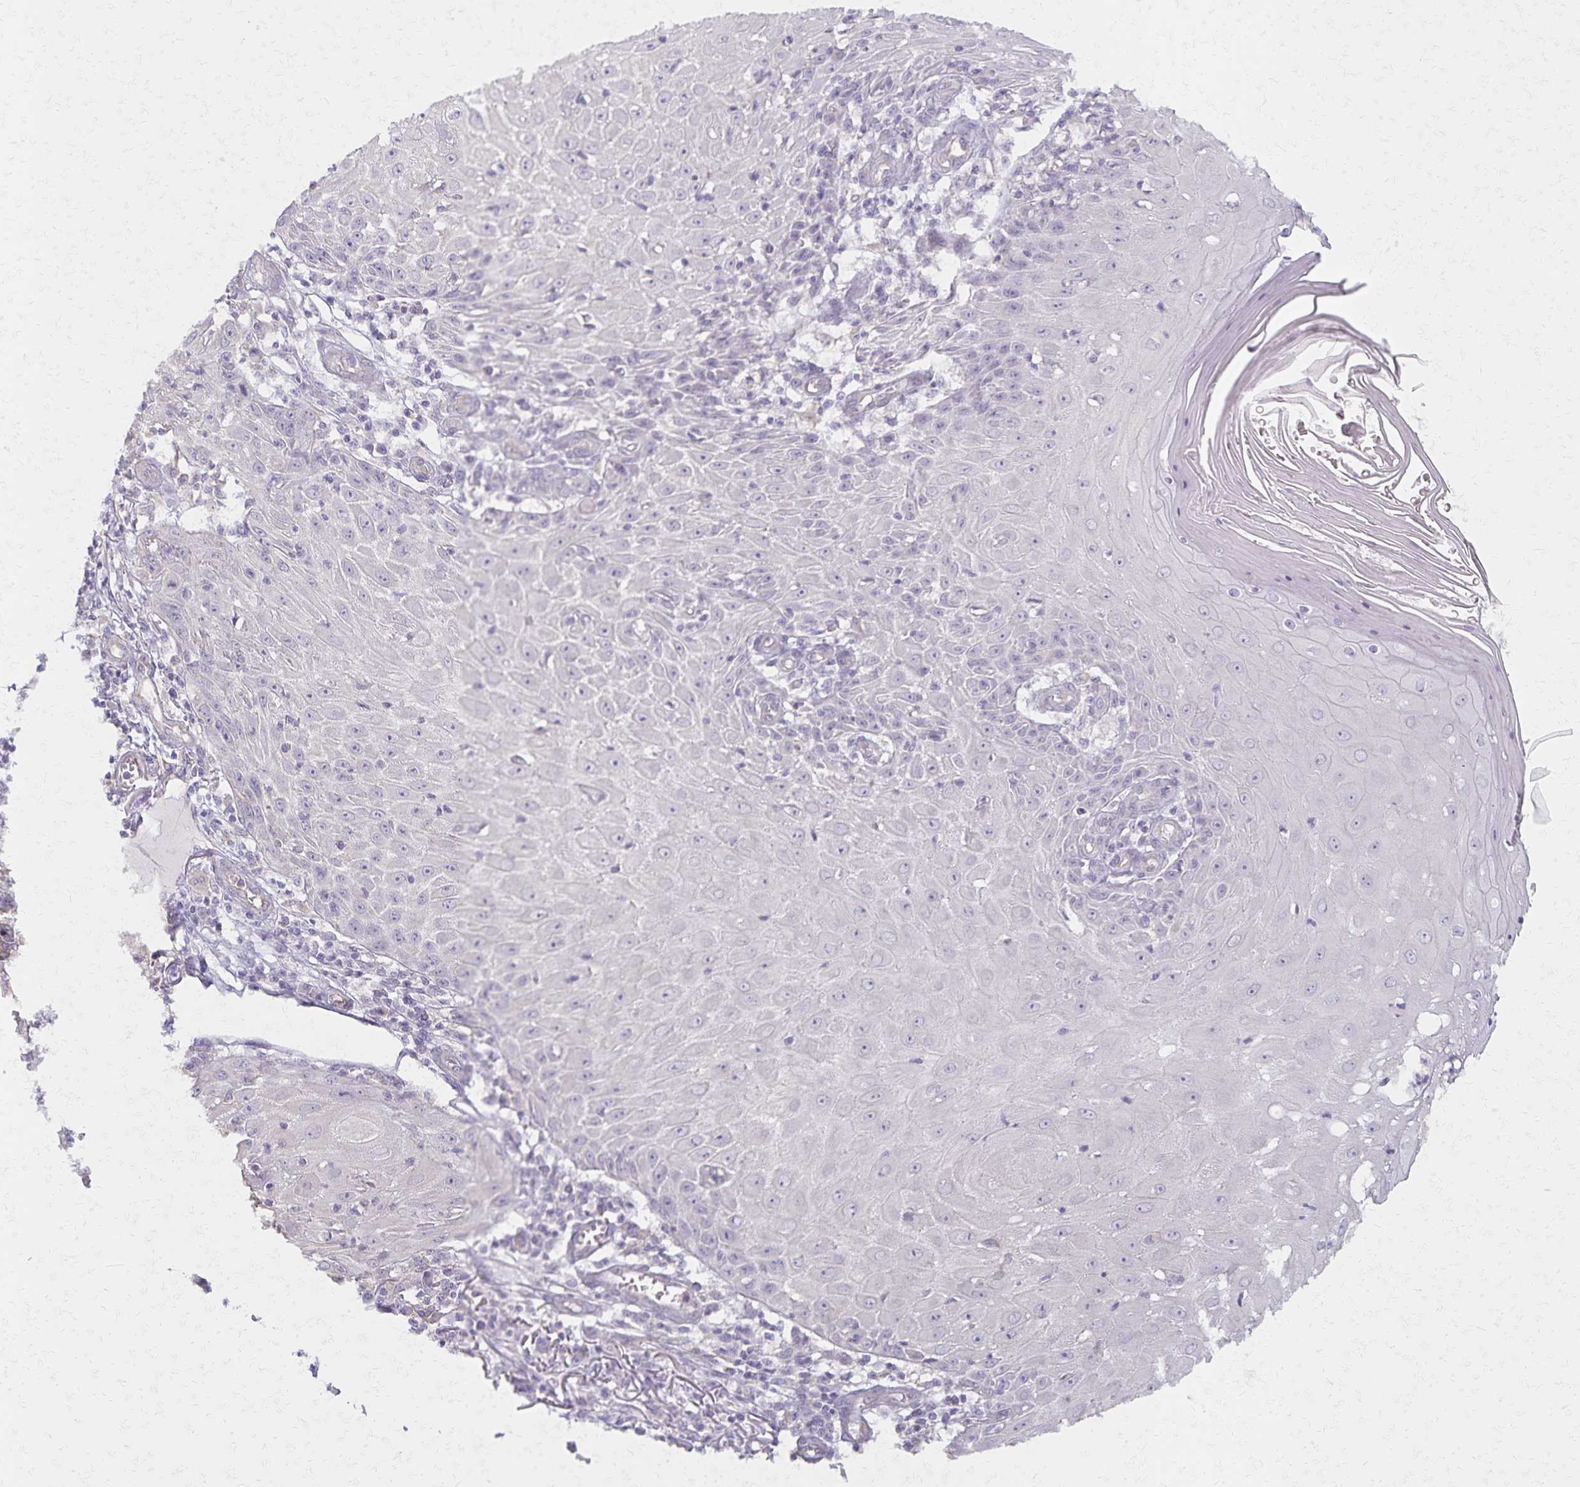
{"staining": {"intensity": "negative", "quantity": "none", "location": "none"}, "tissue": "skin cancer", "cell_type": "Tumor cells", "image_type": "cancer", "snomed": [{"axis": "morphology", "description": "Squamous cell carcinoma, NOS"}, {"axis": "topography", "description": "Skin"}], "caption": "This is a histopathology image of IHC staining of squamous cell carcinoma (skin), which shows no staining in tumor cells.", "gene": "KISS1", "patient": {"sex": "female", "age": 73}}